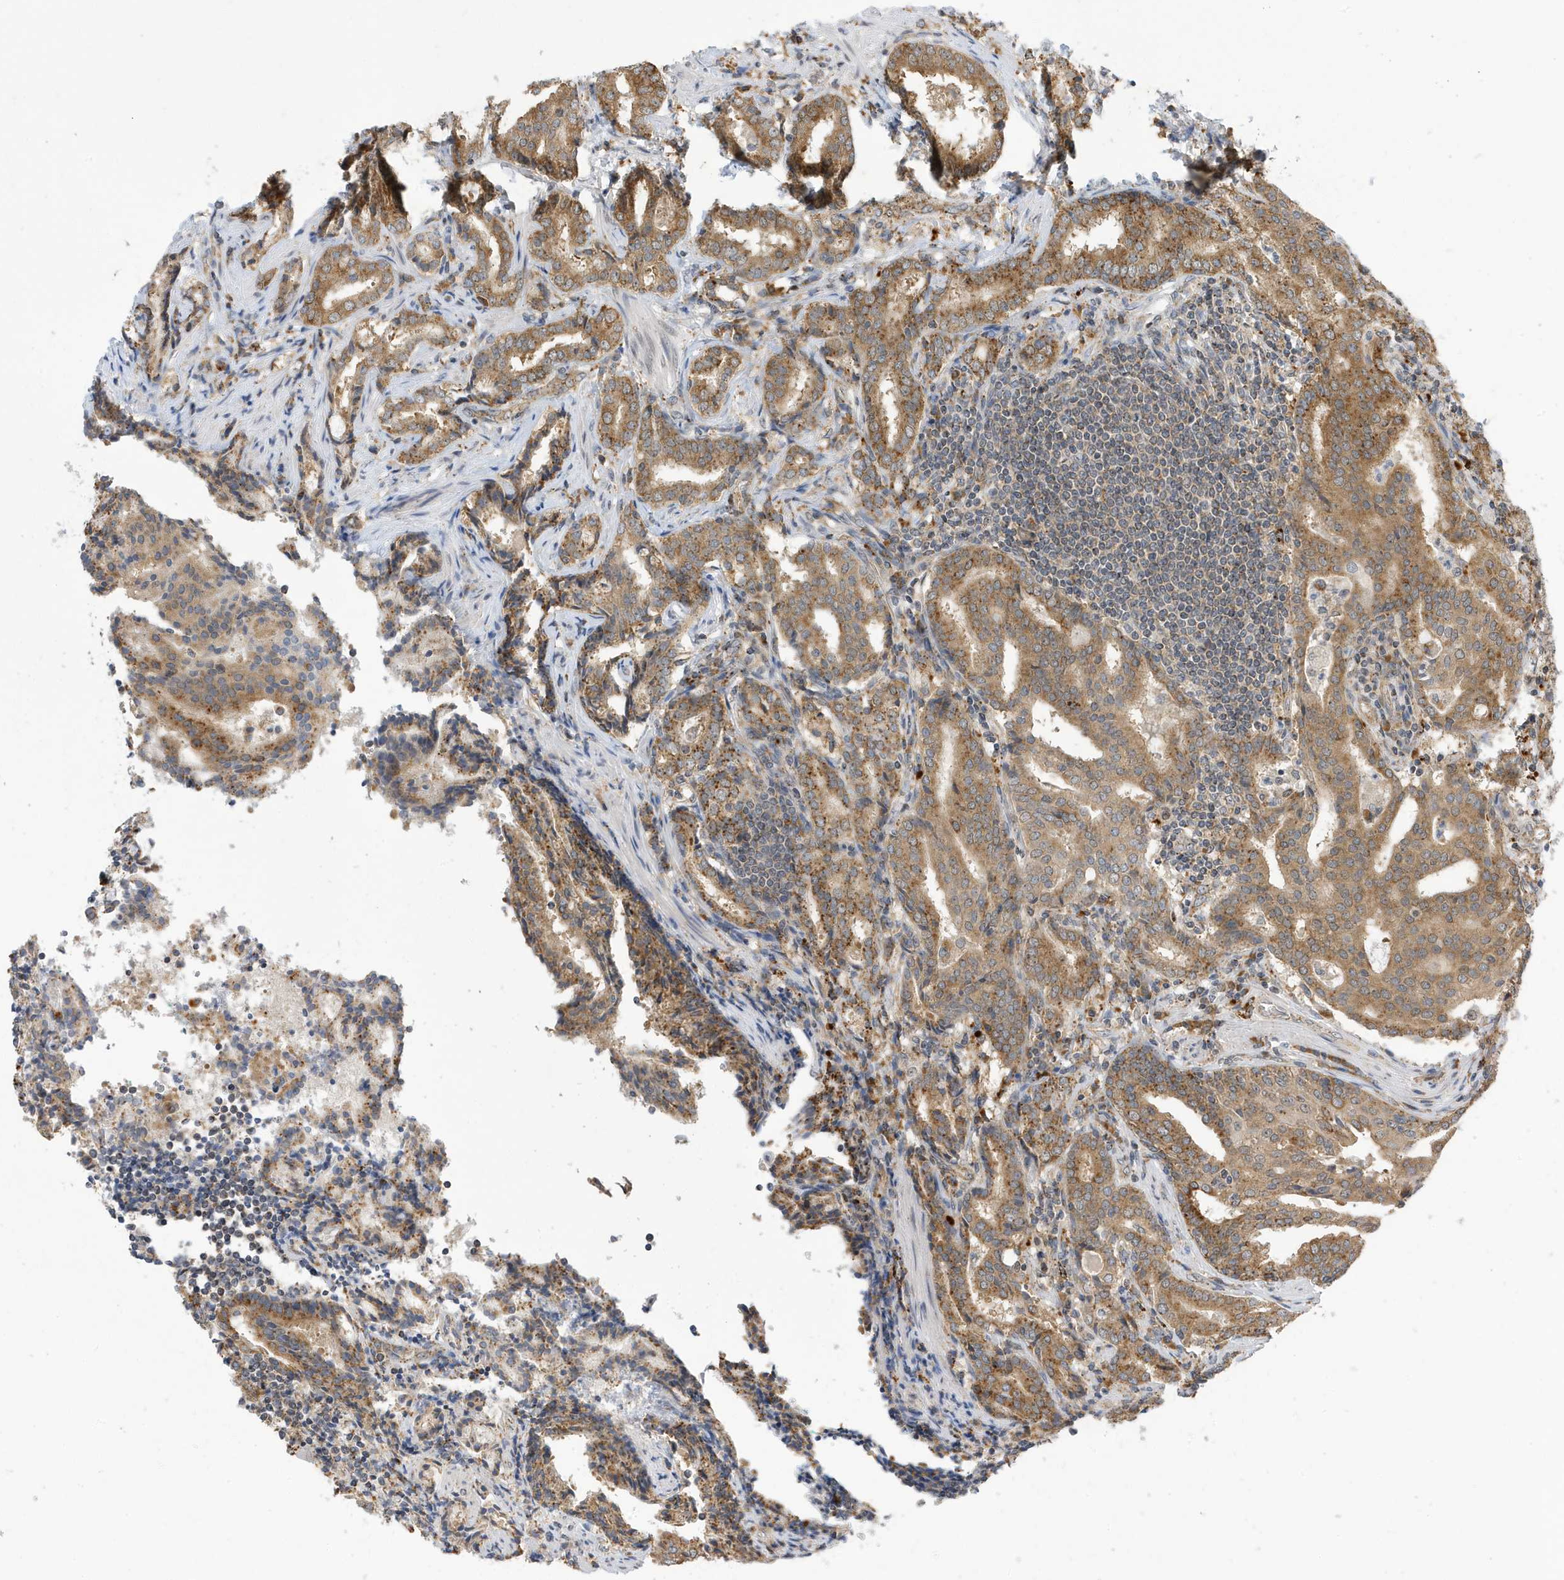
{"staining": {"intensity": "moderate", "quantity": ">75%", "location": "cytoplasmic/membranous"}, "tissue": "prostate cancer", "cell_type": "Tumor cells", "image_type": "cancer", "snomed": [{"axis": "morphology", "description": "Adenocarcinoma, High grade"}, {"axis": "topography", "description": "Prostate"}], "caption": "This is a micrograph of immunohistochemistry staining of prostate cancer, which shows moderate expression in the cytoplasmic/membranous of tumor cells.", "gene": "ZNF507", "patient": {"sex": "male", "age": 63}}